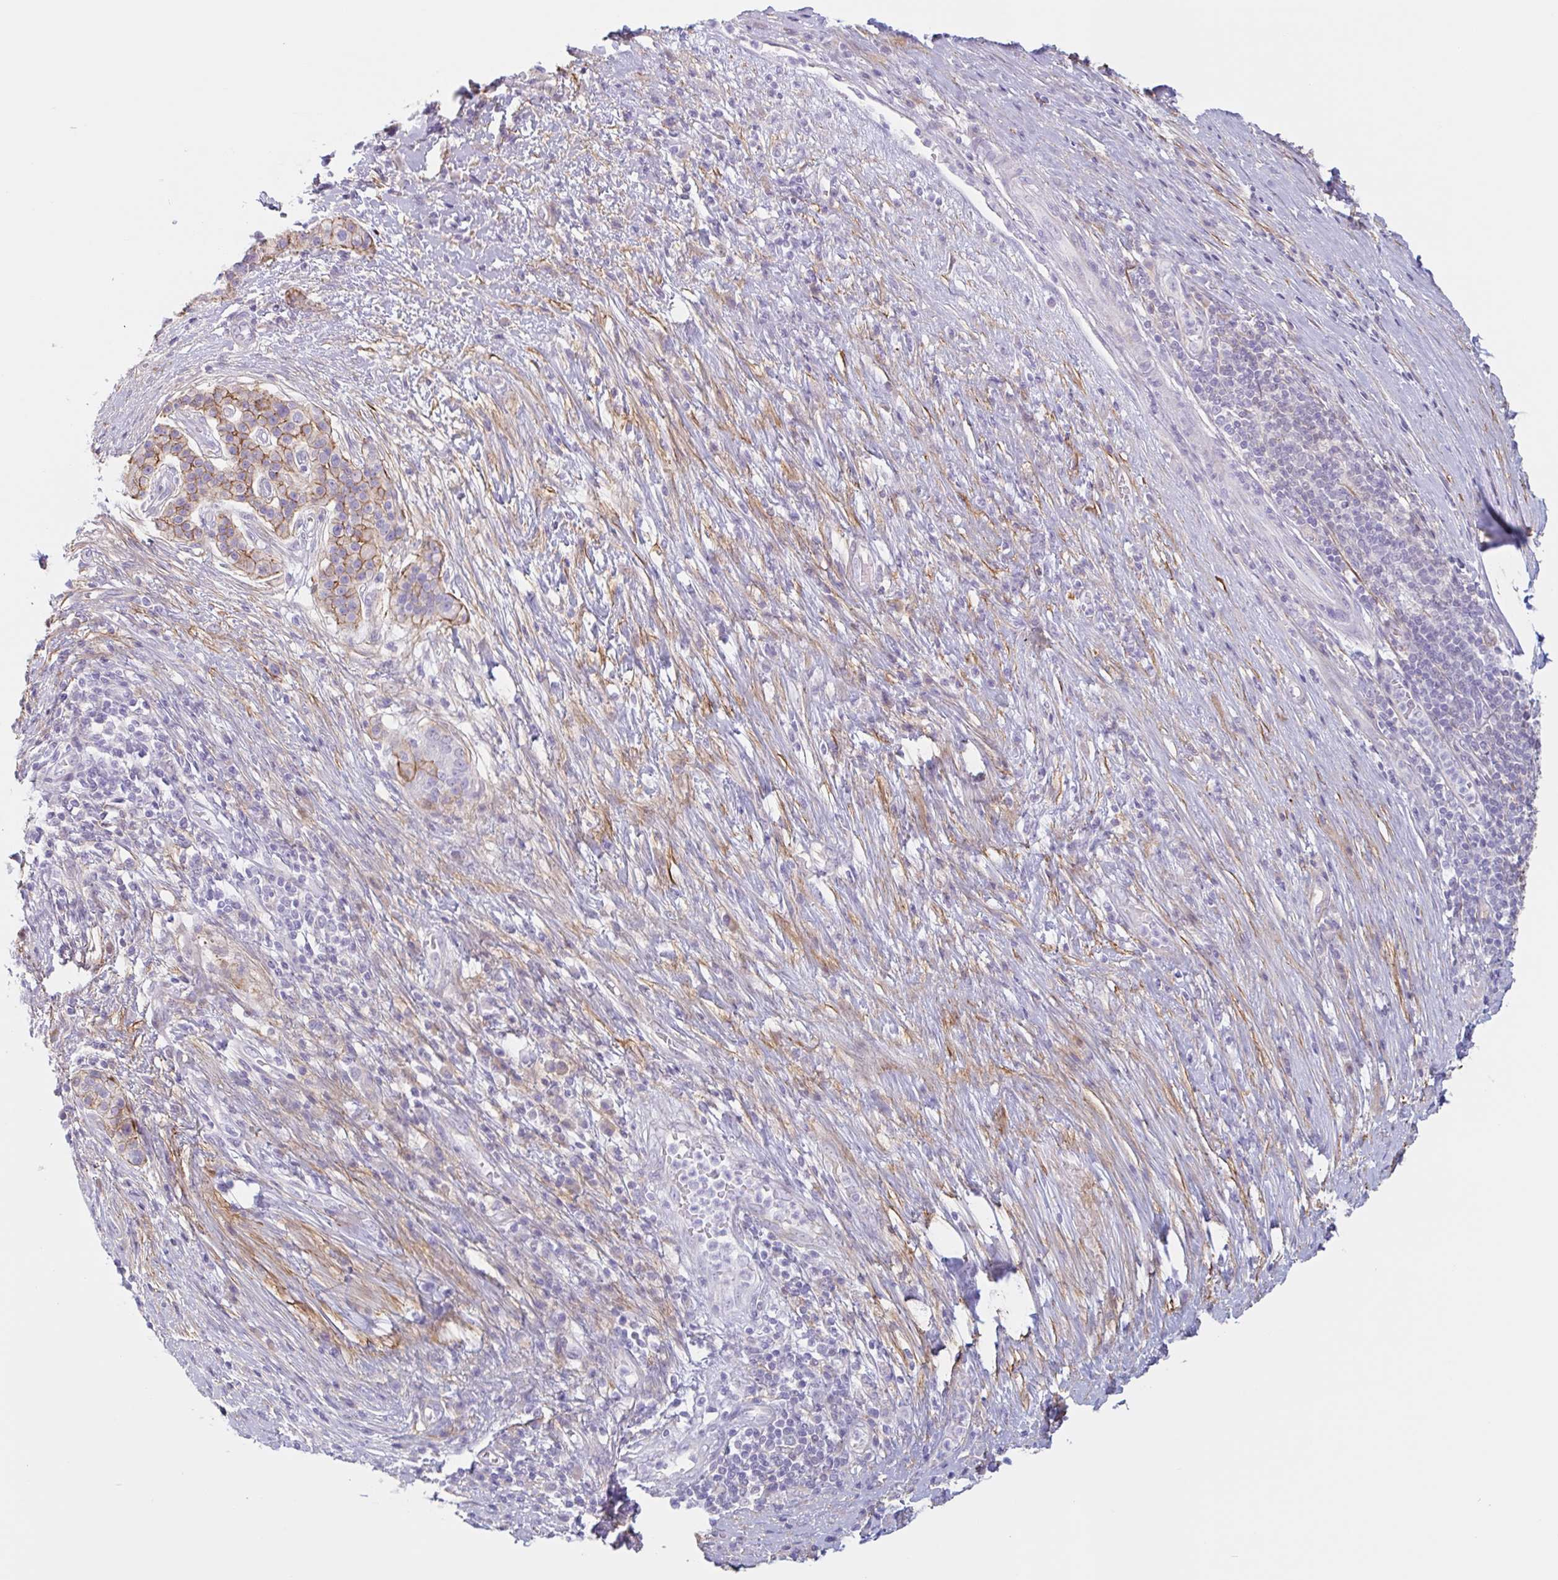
{"staining": {"intensity": "moderate", "quantity": "<25%", "location": "cytoplasmic/membranous"}, "tissue": "pancreatic cancer", "cell_type": "Tumor cells", "image_type": "cancer", "snomed": [{"axis": "morphology", "description": "Adenocarcinoma, NOS"}, {"axis": "topography", "description": "Pancreas"}], "caption": "About <25% of tumor cells in pancreatic adenocarcinoma reveal moderate cytoplasmic/membranous protein expression as visualized by brown immunohistochemical staining.", "gene": "MYH10", "patient": {"sex": "male", "age": 63}}